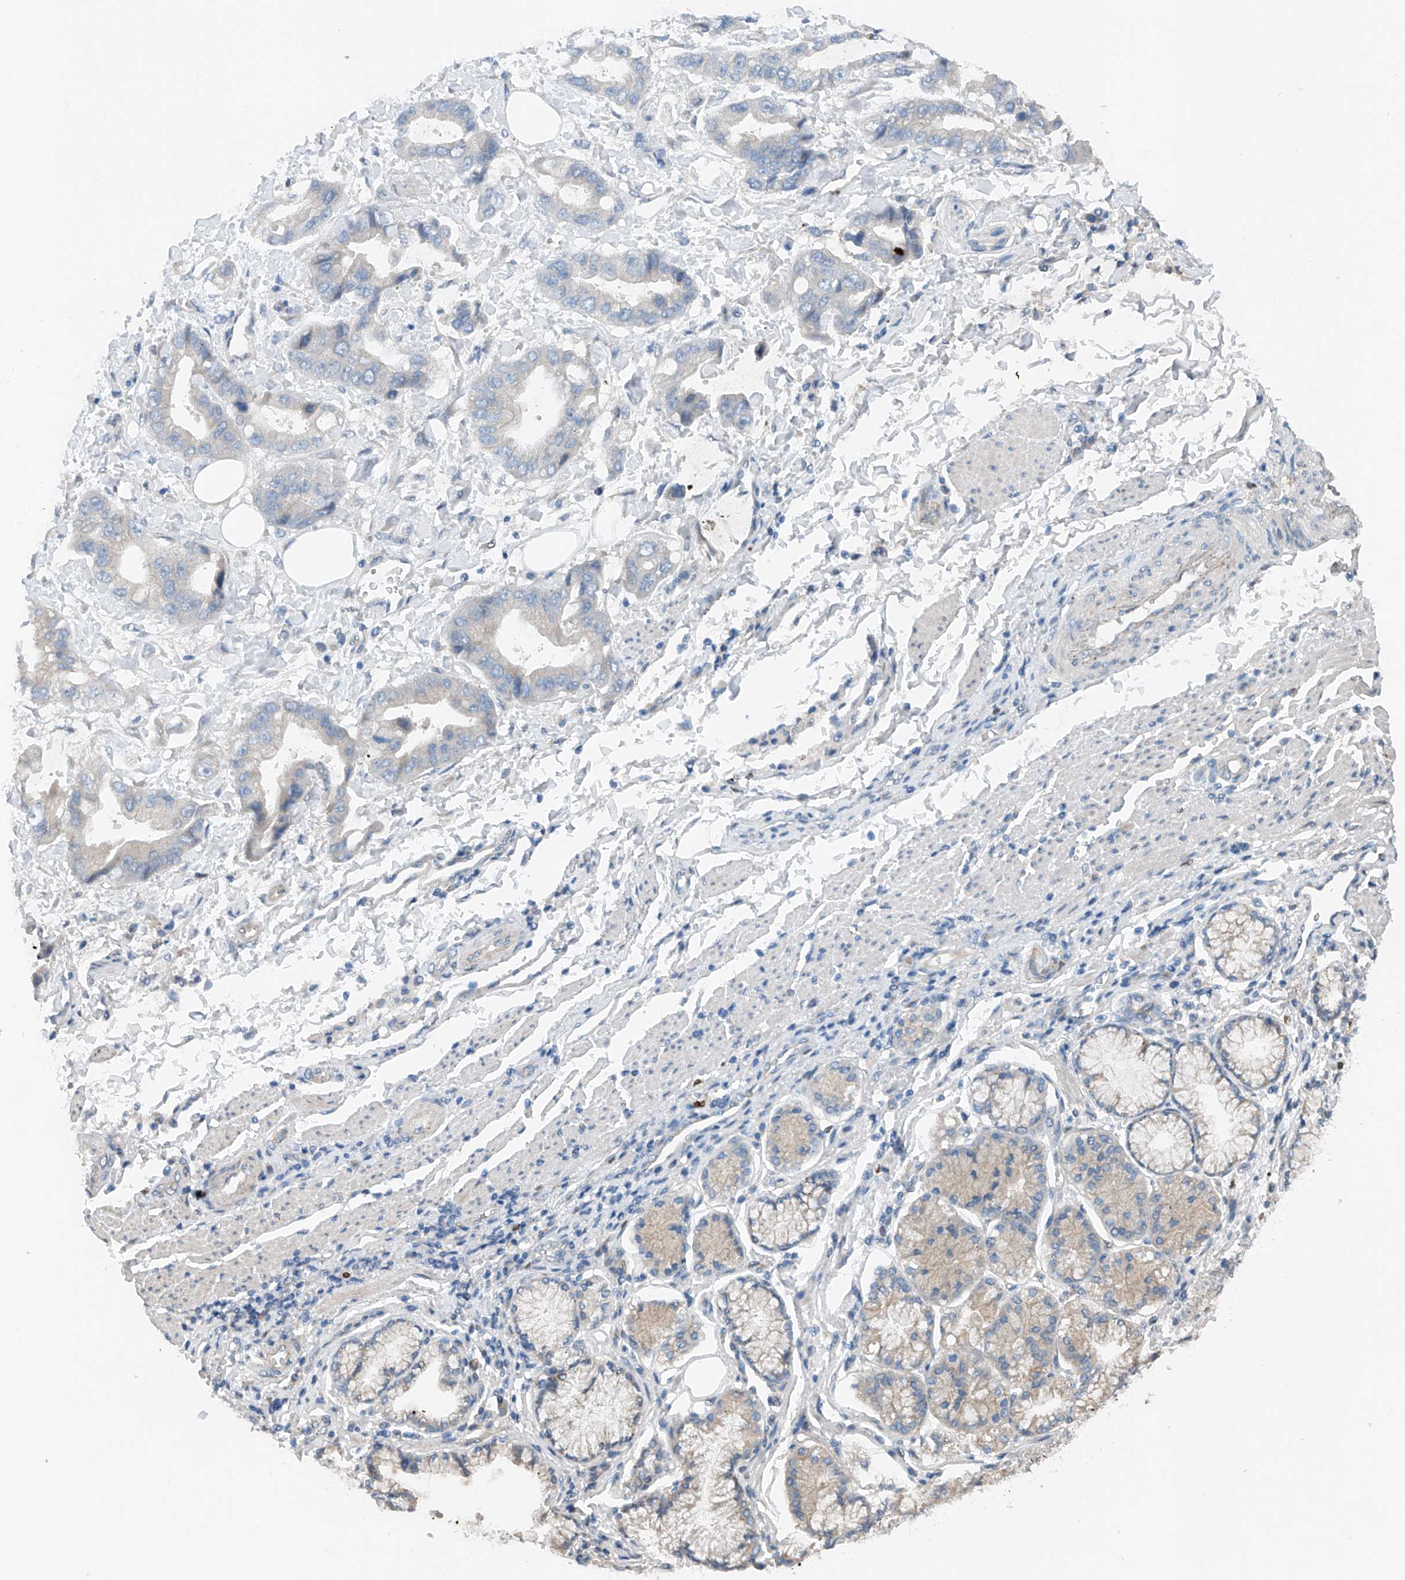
{"staining": {"intensity": "negative", "quantity": "none", "location": "none"}, "tissue": "stomach cancer", "cell_type": "Tumor cells", "image_type": "cancer", "snomed": [{"axis": "morphology", "description": "Adenocarcinoma, NOS"}, {"axis": "topography", "description": "Stomach"}], "caption": "Stomach adenocarcinoma was stained to show a protein in brown. There is no significant staining in tumor cells. (DAB immunohistochemistry with hematoxylin counter stain).", "gene": "CEP85L", "patient": {"sex": "male", "age": 62}}